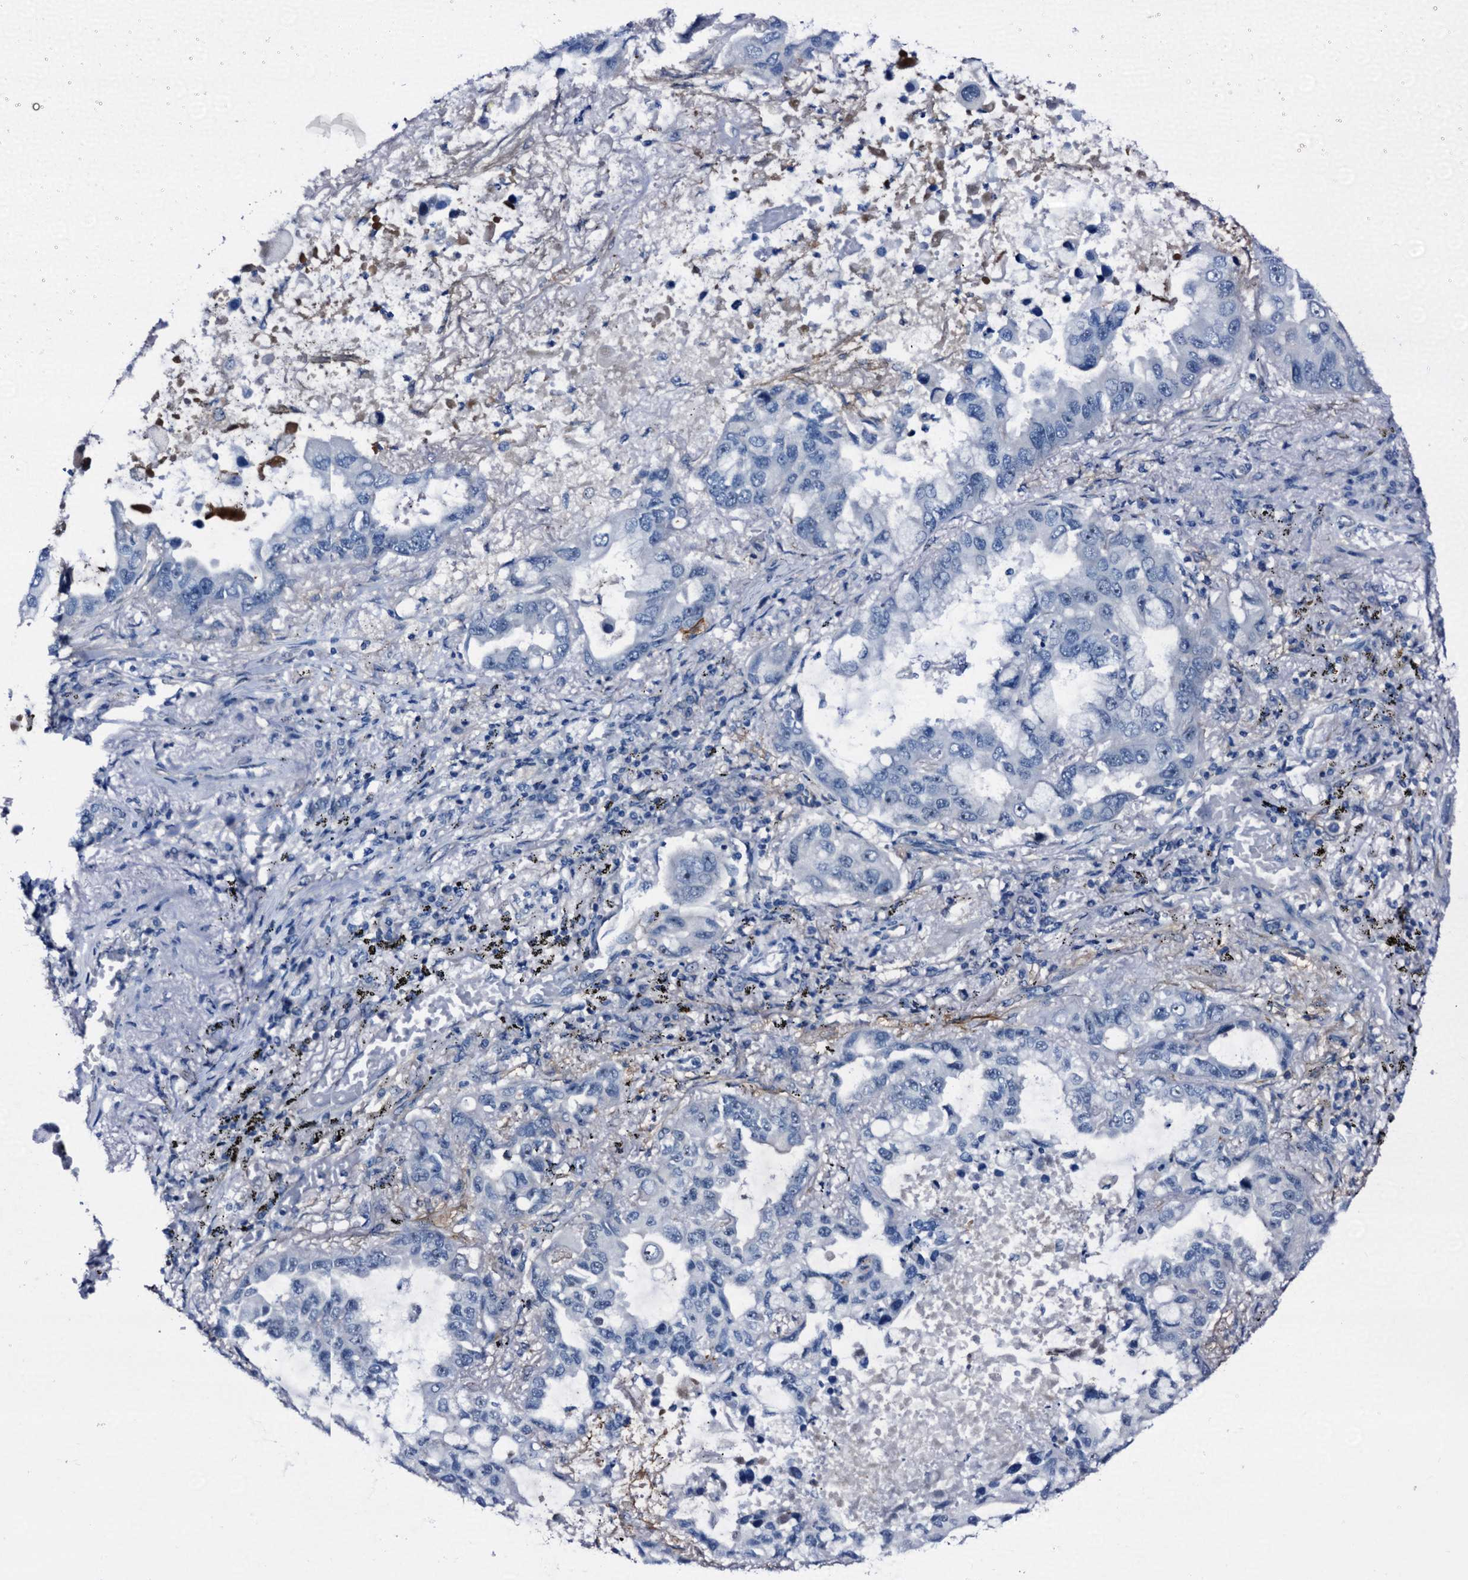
{"staining": {"intensity": "negative", "quantity": "none", "location": "none"}, "tissue": "lung cancer", "cell_type": "Tumor cells", "image_type": "cancer", "snomed": [{"axis": "morphology", "description": "Adenocarcinoma, NOS"}, {"axis": "topography", "description": "Lung"}], "caption": "DAB immunohistochemical staining of human lung cancer (adenocarcinoma) exhibits no significant staining in tumor cells.", "gene": "EMG1", "patient": {"sex": "male", "age": 64}}